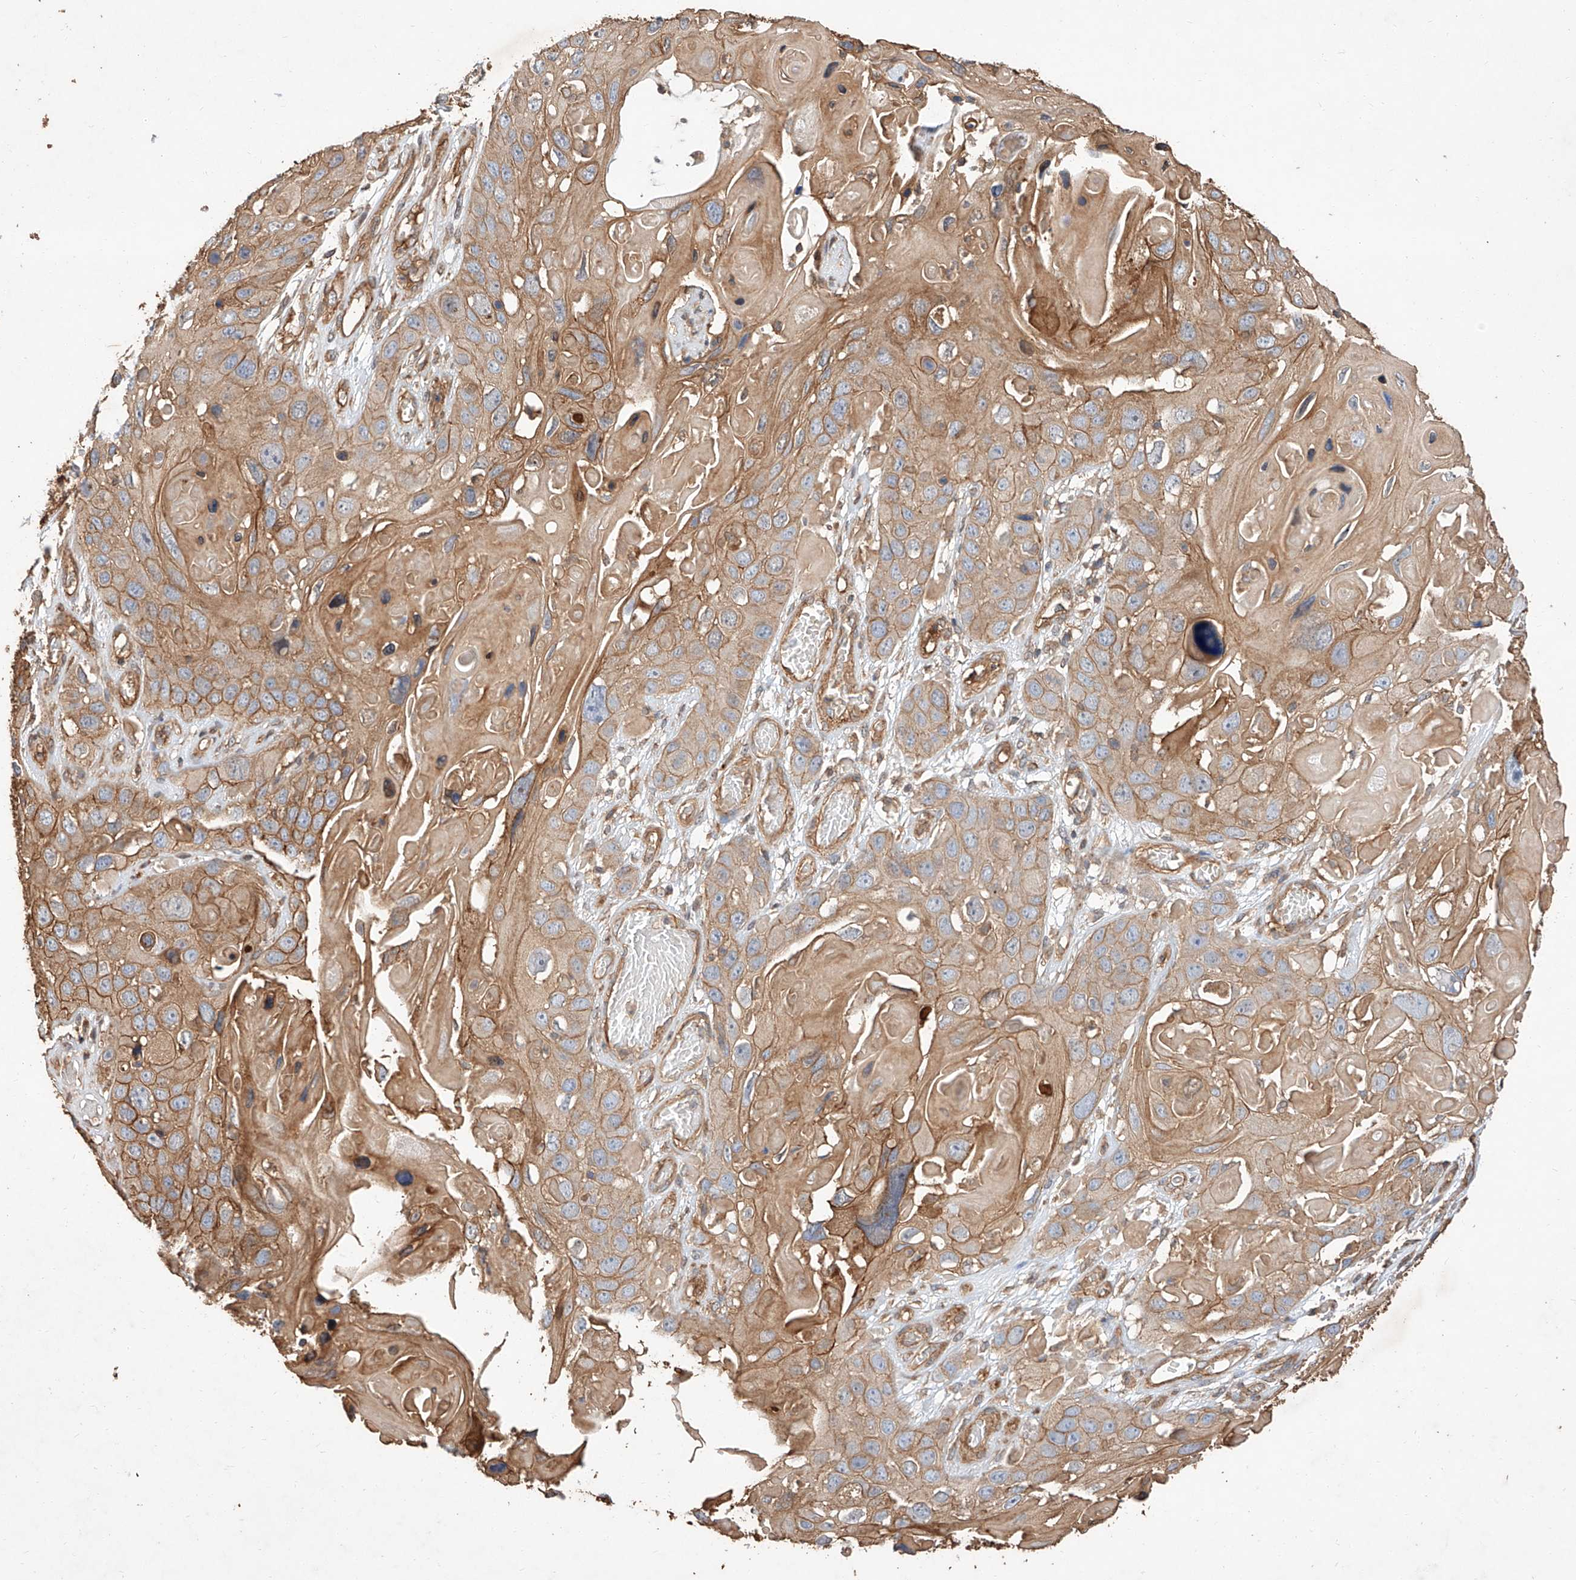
{"staining": {"intensity": "moderate", "quantity": ">75%", "location": "cytoplasmic/membranous"}, "tissue": "skin cancer", "cell_type": "Tumor cells", "image_type": "cancer", "snomed": [{"axis": "morphology", "description": "Squamous cell carcinoma, NOS"}, {"axis": "topography", "description": "Skin"}], "caption": "The image displays immunohistochemical staining of squamous cell carcinoma (skin). There is moderate cytoplasmic/membranous positivity is identified in about >75% of tumor cells.", "gene": "GHDC", "patient": {"sex": "male", "age": 55}}